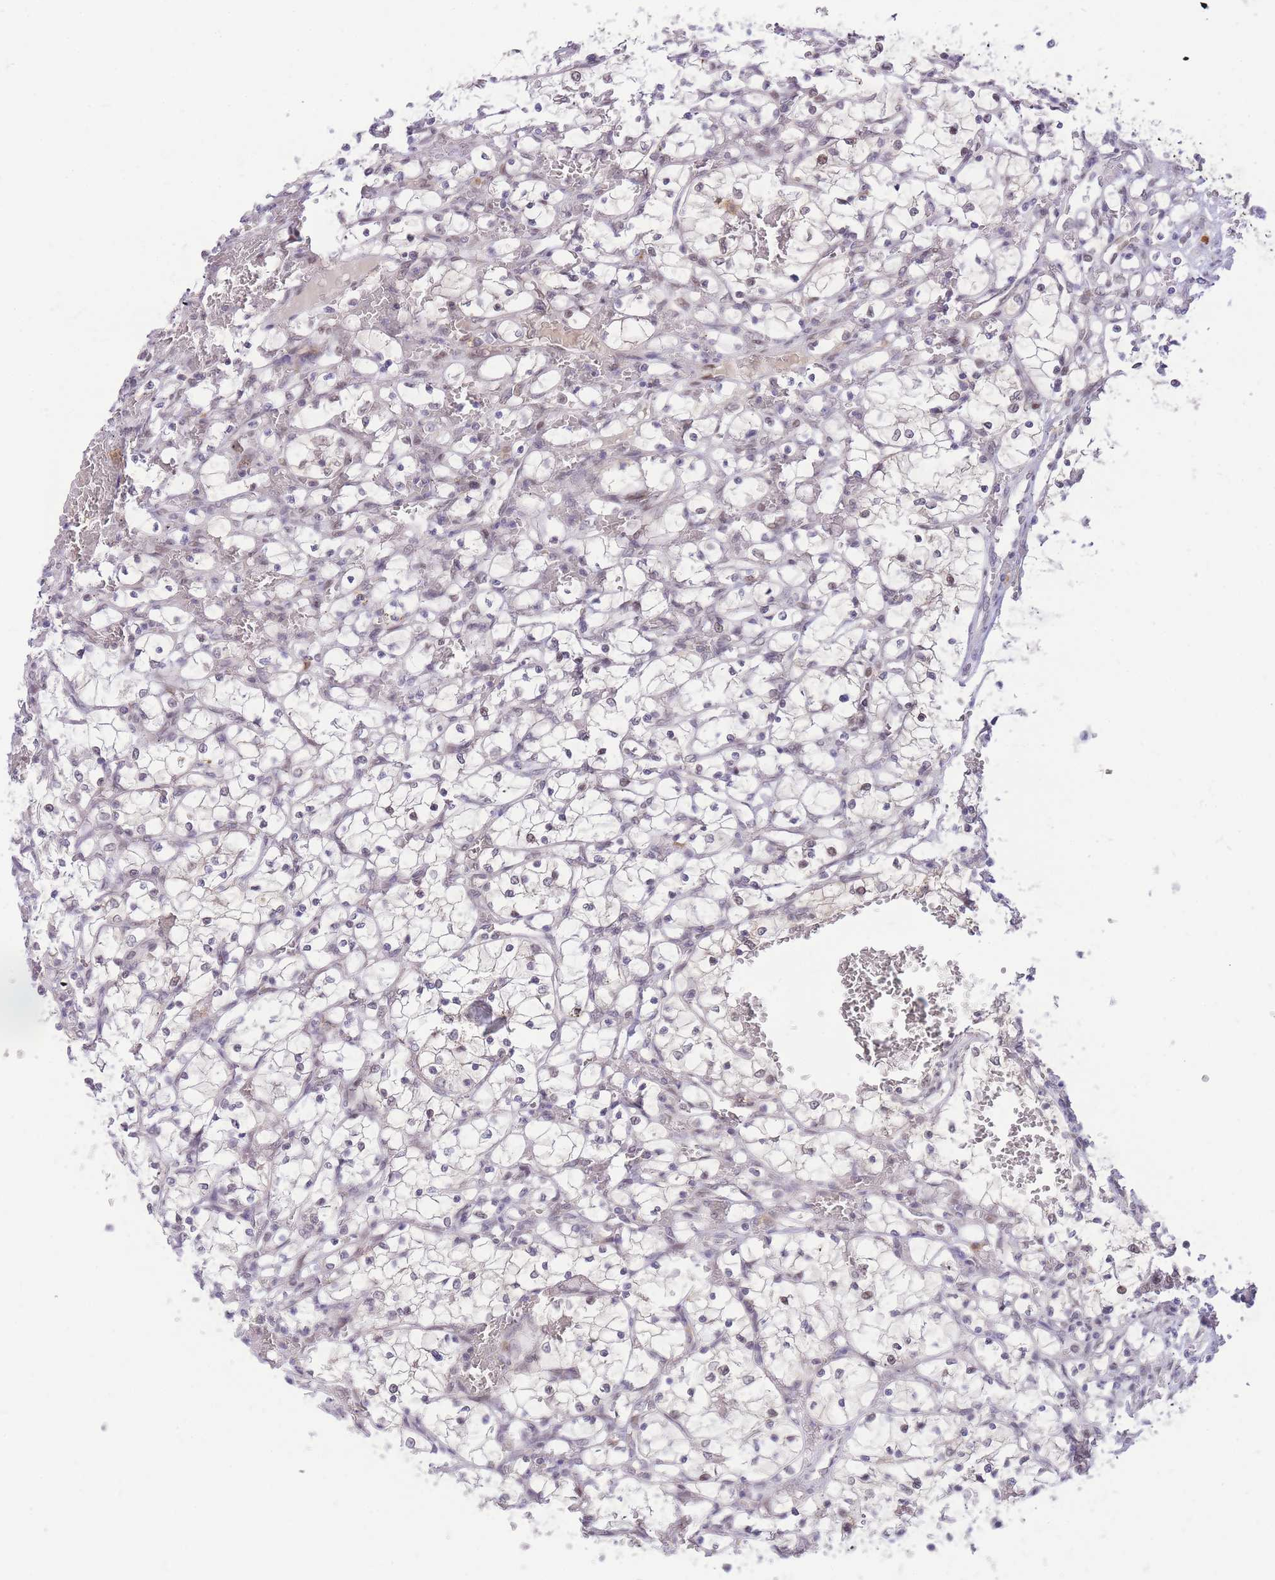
{"staining": {"intensity": "negative", "quantity": "none", "location": "none"}, "tissue": "renal cancer", "cell_type": "Tumor cells", "image_type": "cancer", "snomed": [{"axis": "morphology", "description": "Adenocarcinoma, NOS"}, {"axis": "topography", "description": "Kidney"}], "caption": "Tumor cells are negative for brown protein staining in renal cancer (adenocarcinoma).", "gene": "PUS10", "patient": {"sex": "female", "age": 69}}